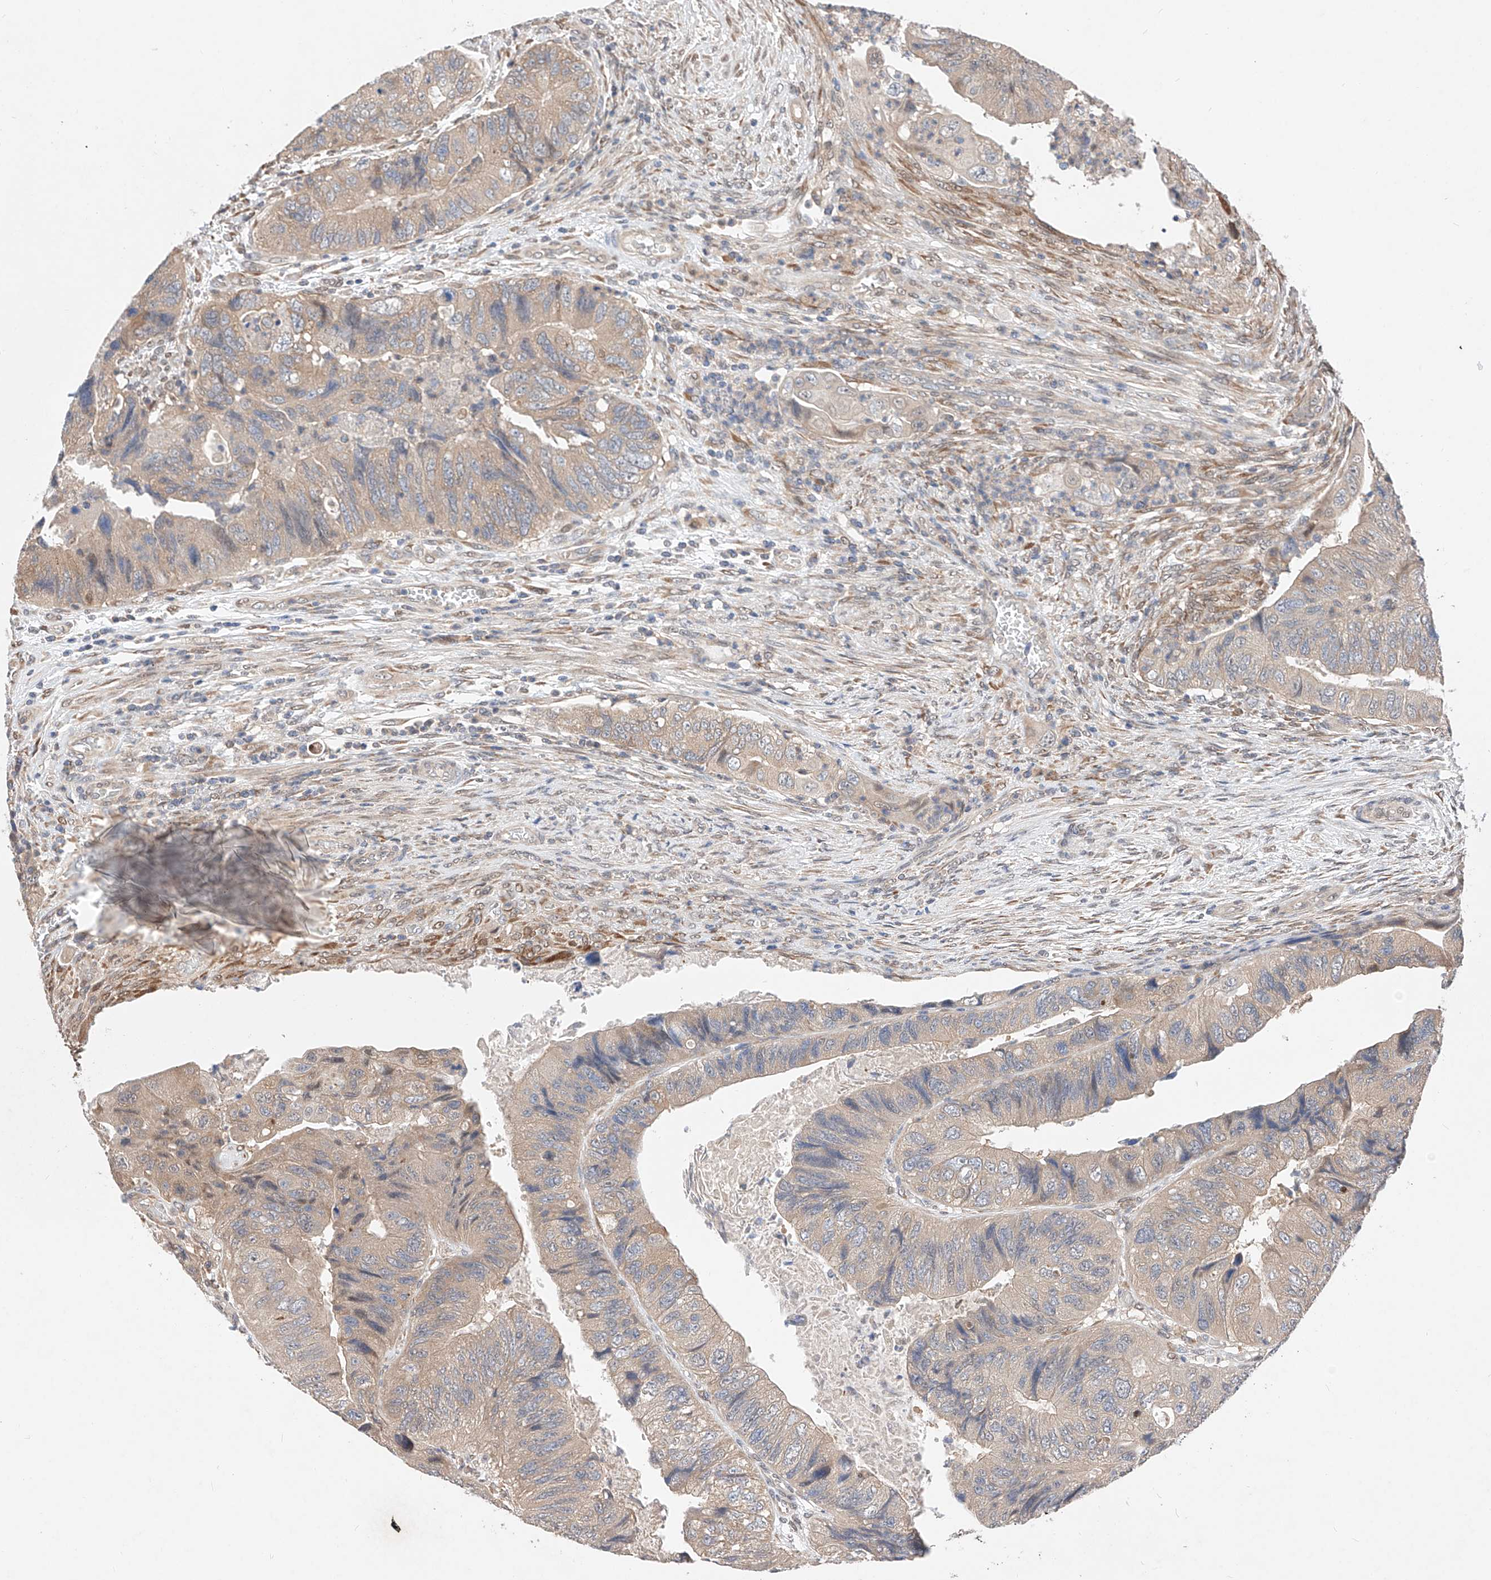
{"staining": {"intensity": "weak", "quantity": "25%-75%", "location": "cytoplasmic/membranous"}, "tissue": "colorectal cancer", "cell_type": "Tumor cells", "image_type": "cancer", "snomed": [{"axis": "morphology", "description": "Adenocarcinoma, NOS"}, {"axis": "topography", "description": "Rectum"}], "caption": "Immunohistochemistry photomicrograph of neoplastic tissue: human colorectal adenocarcinoma stained using immunohistochemistry displays low levels of weak protein expression localized specifically in the cytoplasmic/membranous of tumor cells, appearing as a cytoplasmic/membranous brown color.", "gene": "ZSCAN4", "patient": {"sex": "male", "age": 63}}